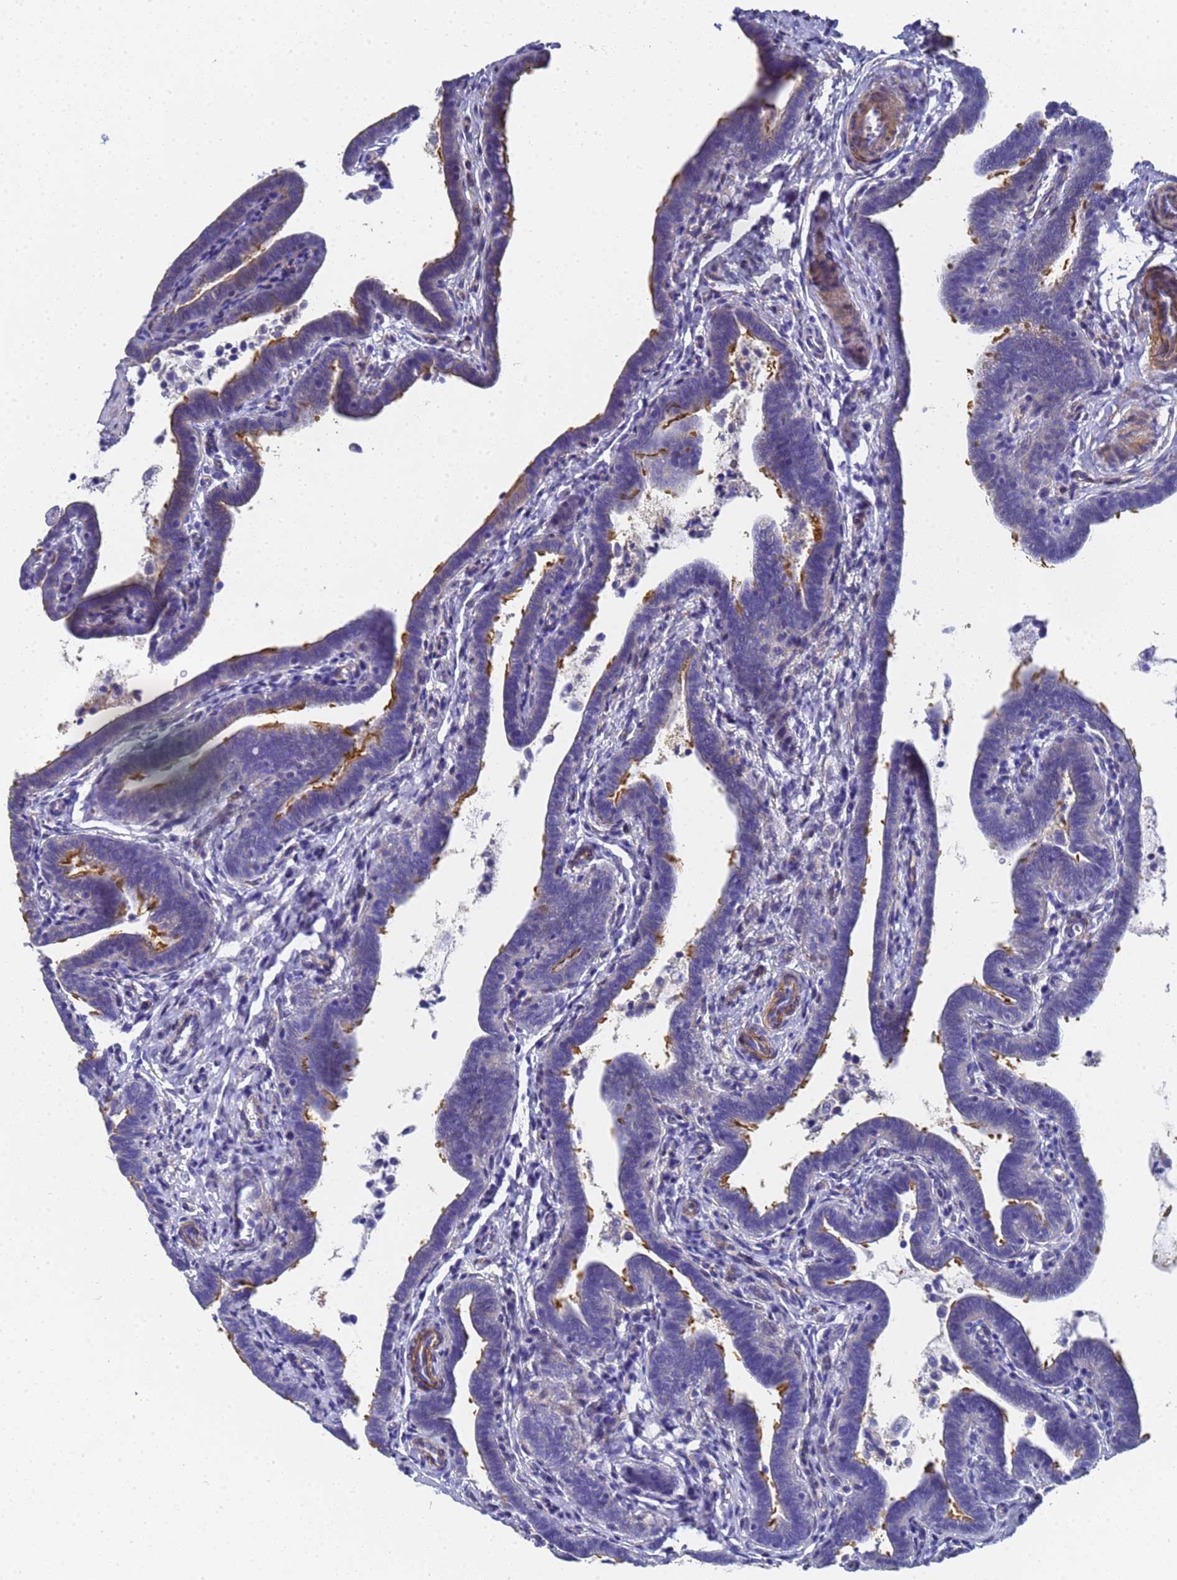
{"staining": {"intensity": "moderate", "quantity": "25%-75%", "location": "cytoplasmic/membranous"}, "tissue": "fallopian tube", "cell_type": "Glandular cells", "image_type": "normal", "snomed": [{"axis": "morphology", "description": "Normal tissue, NOS"}, {"axis": "topography", "description": "Fallopian tube"}], "caption": "Immunohistochemical staining of normal fallopian tube exhibits 25%-75% levels of moderate cytoplasmic/membranous protein positivity in approximately 25%-75% of glandular cells. (brown staining indicates protein expression, while blue staining denotes nuclei).", "gene": "ENSG00000198211", "patient": {"sex": "female", "age": 36}}